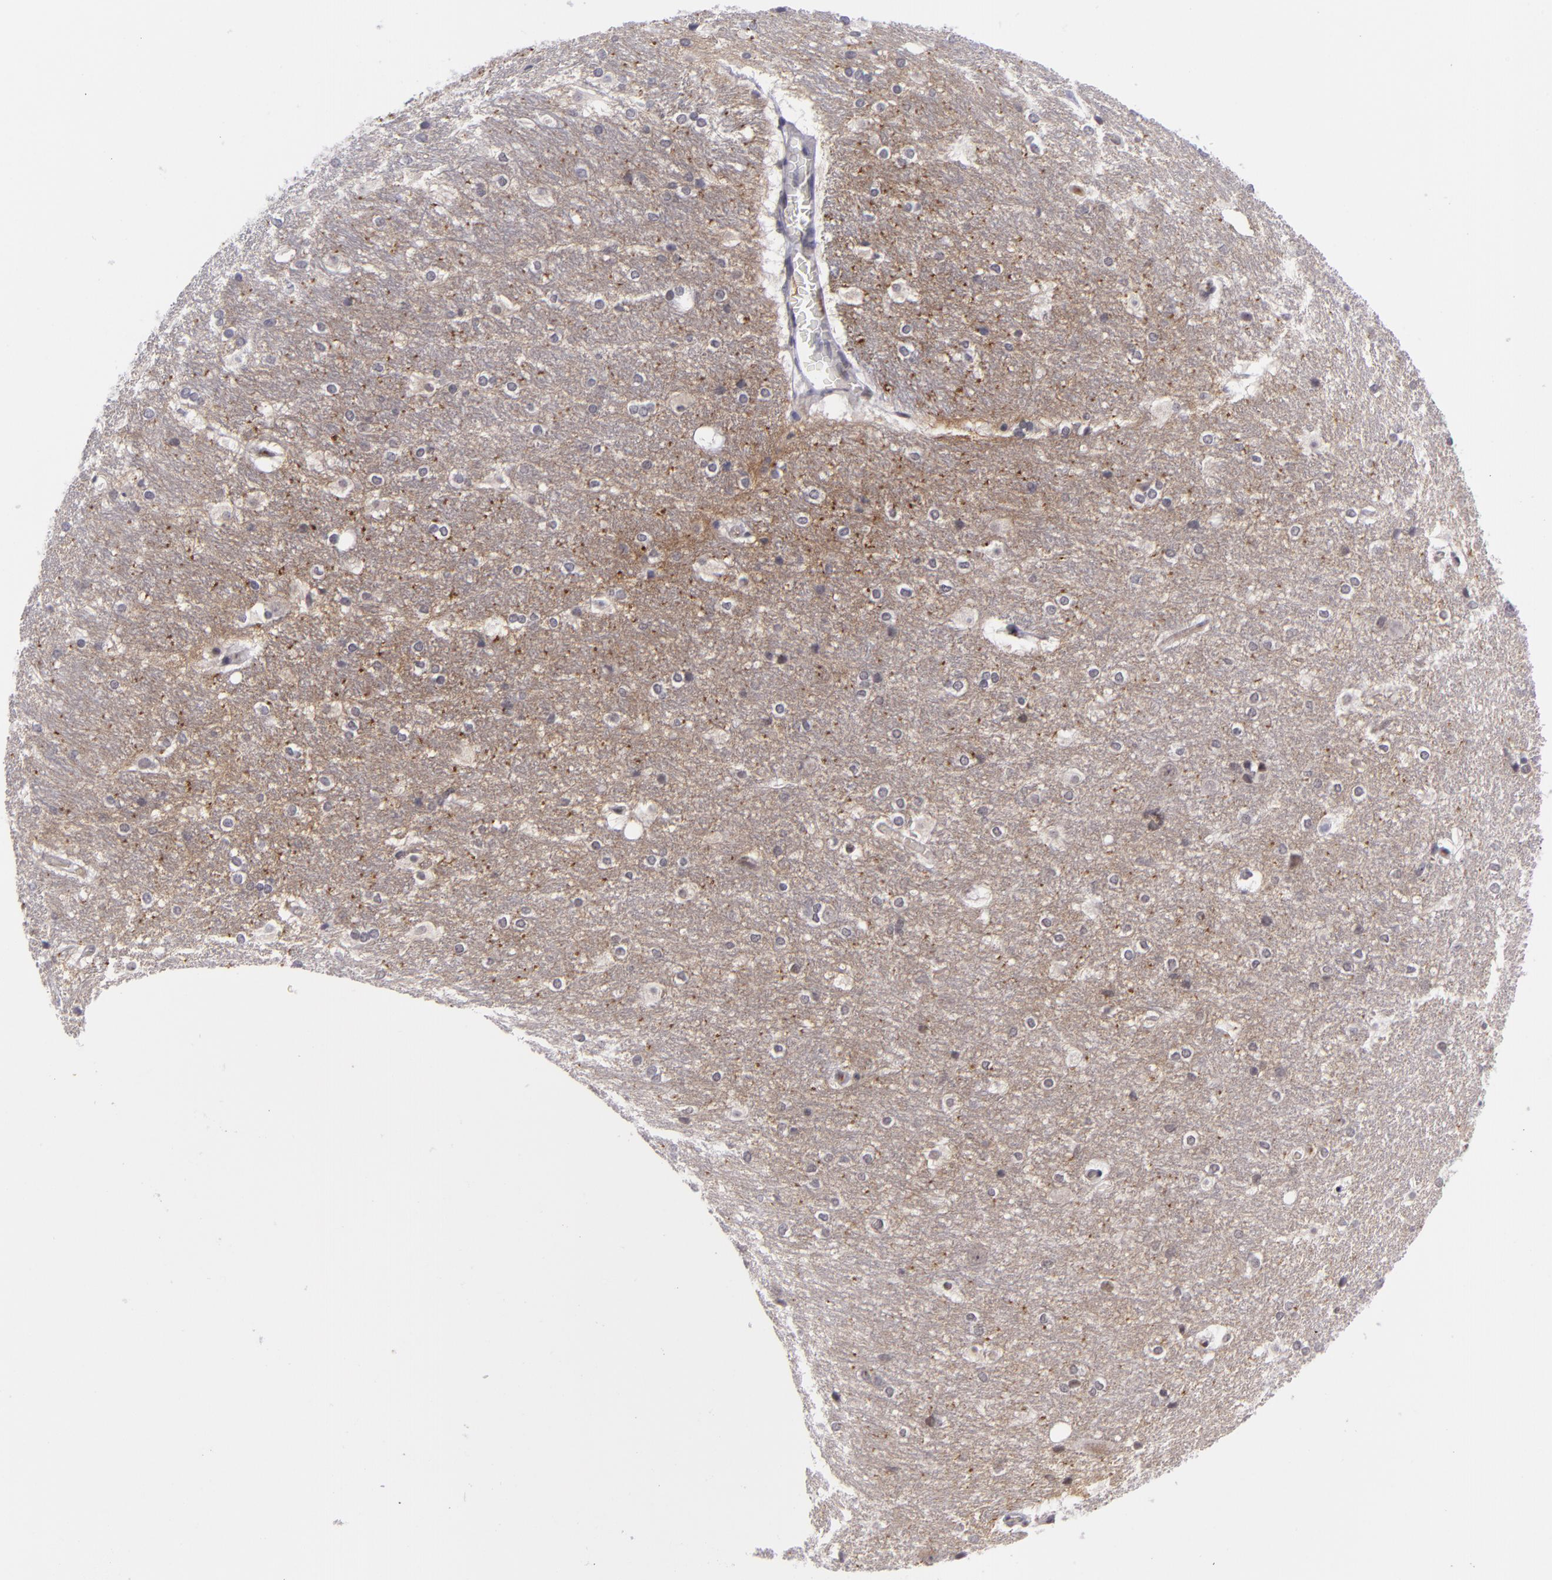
{"staining": {"intensity": "weak", "quantity": ">75%", "location": "cytoplasmic/membranous"}, "tissue": "hippocampus", "cell_type": "Glial cells", "image_type": "normal", "snomed": [{"axis": "morphology", "description": "Normal tissue, NOS"}, {"axis": "topography", "description": "Hippocampus"}], "caption": "DAB (3,3'-diaminobenzidine) immunohistochemical staining of normal human hippocampus reveals weak cytoplasmic/membranous protein expression in about >75% of glial cells.", "gene": "CTNNB1", "patient": {"sex": "female", "age": 19}}